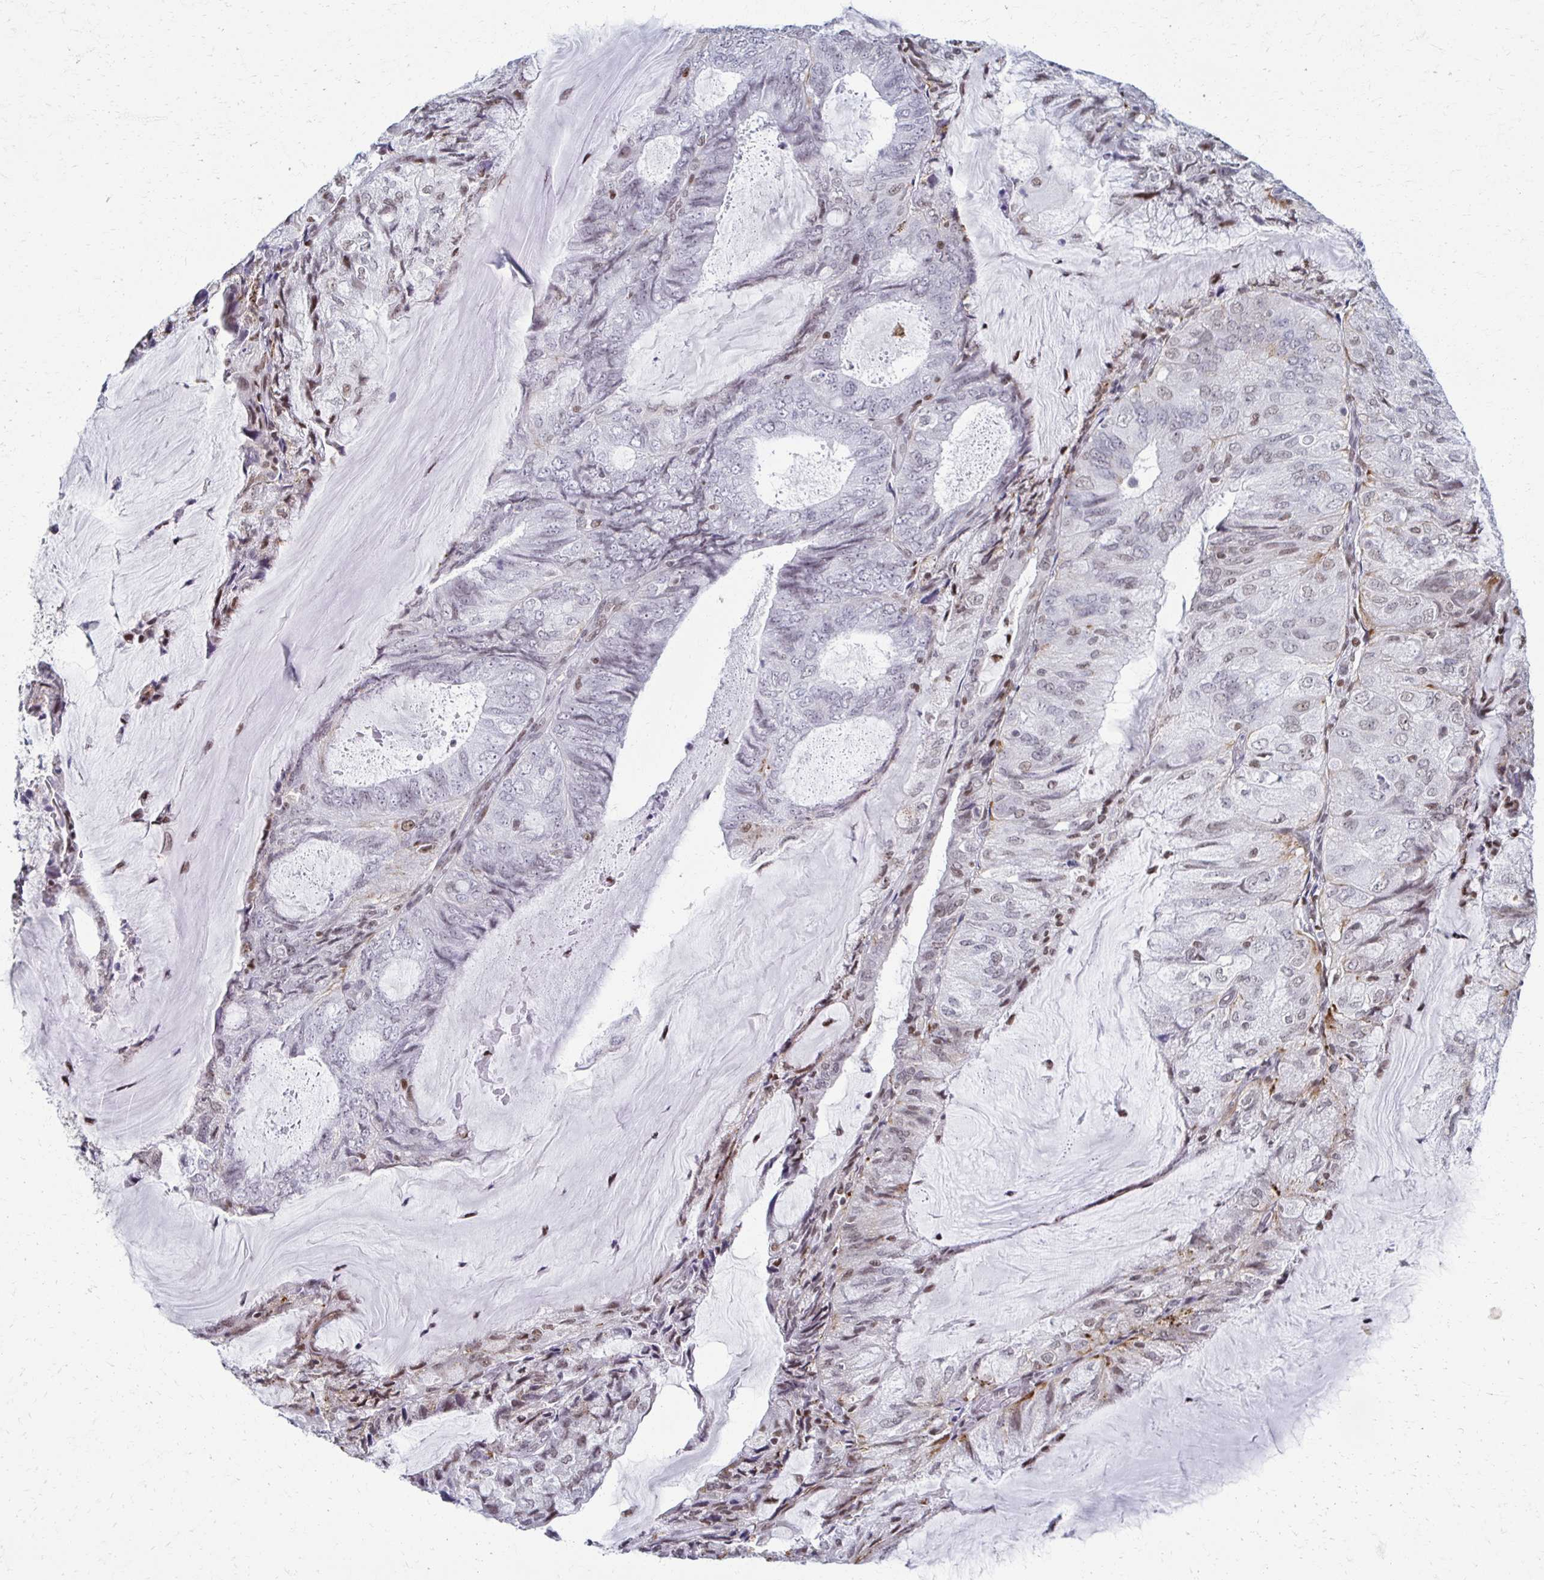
{"staining": {"intensity": "weak", "quantity": "<25%", "location": "nuclear"}, "tissue": "endometrial cancer", "cell_type": "Tumor cells", "image_type": "cancer", "snomed": [{"axis": "morphology", "description": "Adenocarcinoma, NOS"}, {"axis": "topography", "description": "Endometrium"}], "caption": "Endometrial cancer (adenocarcinoma) was stained to show a protein in brown. There is no significant positivity in tumor cells.", "gene": "IRF7", "patient": {"sex": "female", "age": 81}}